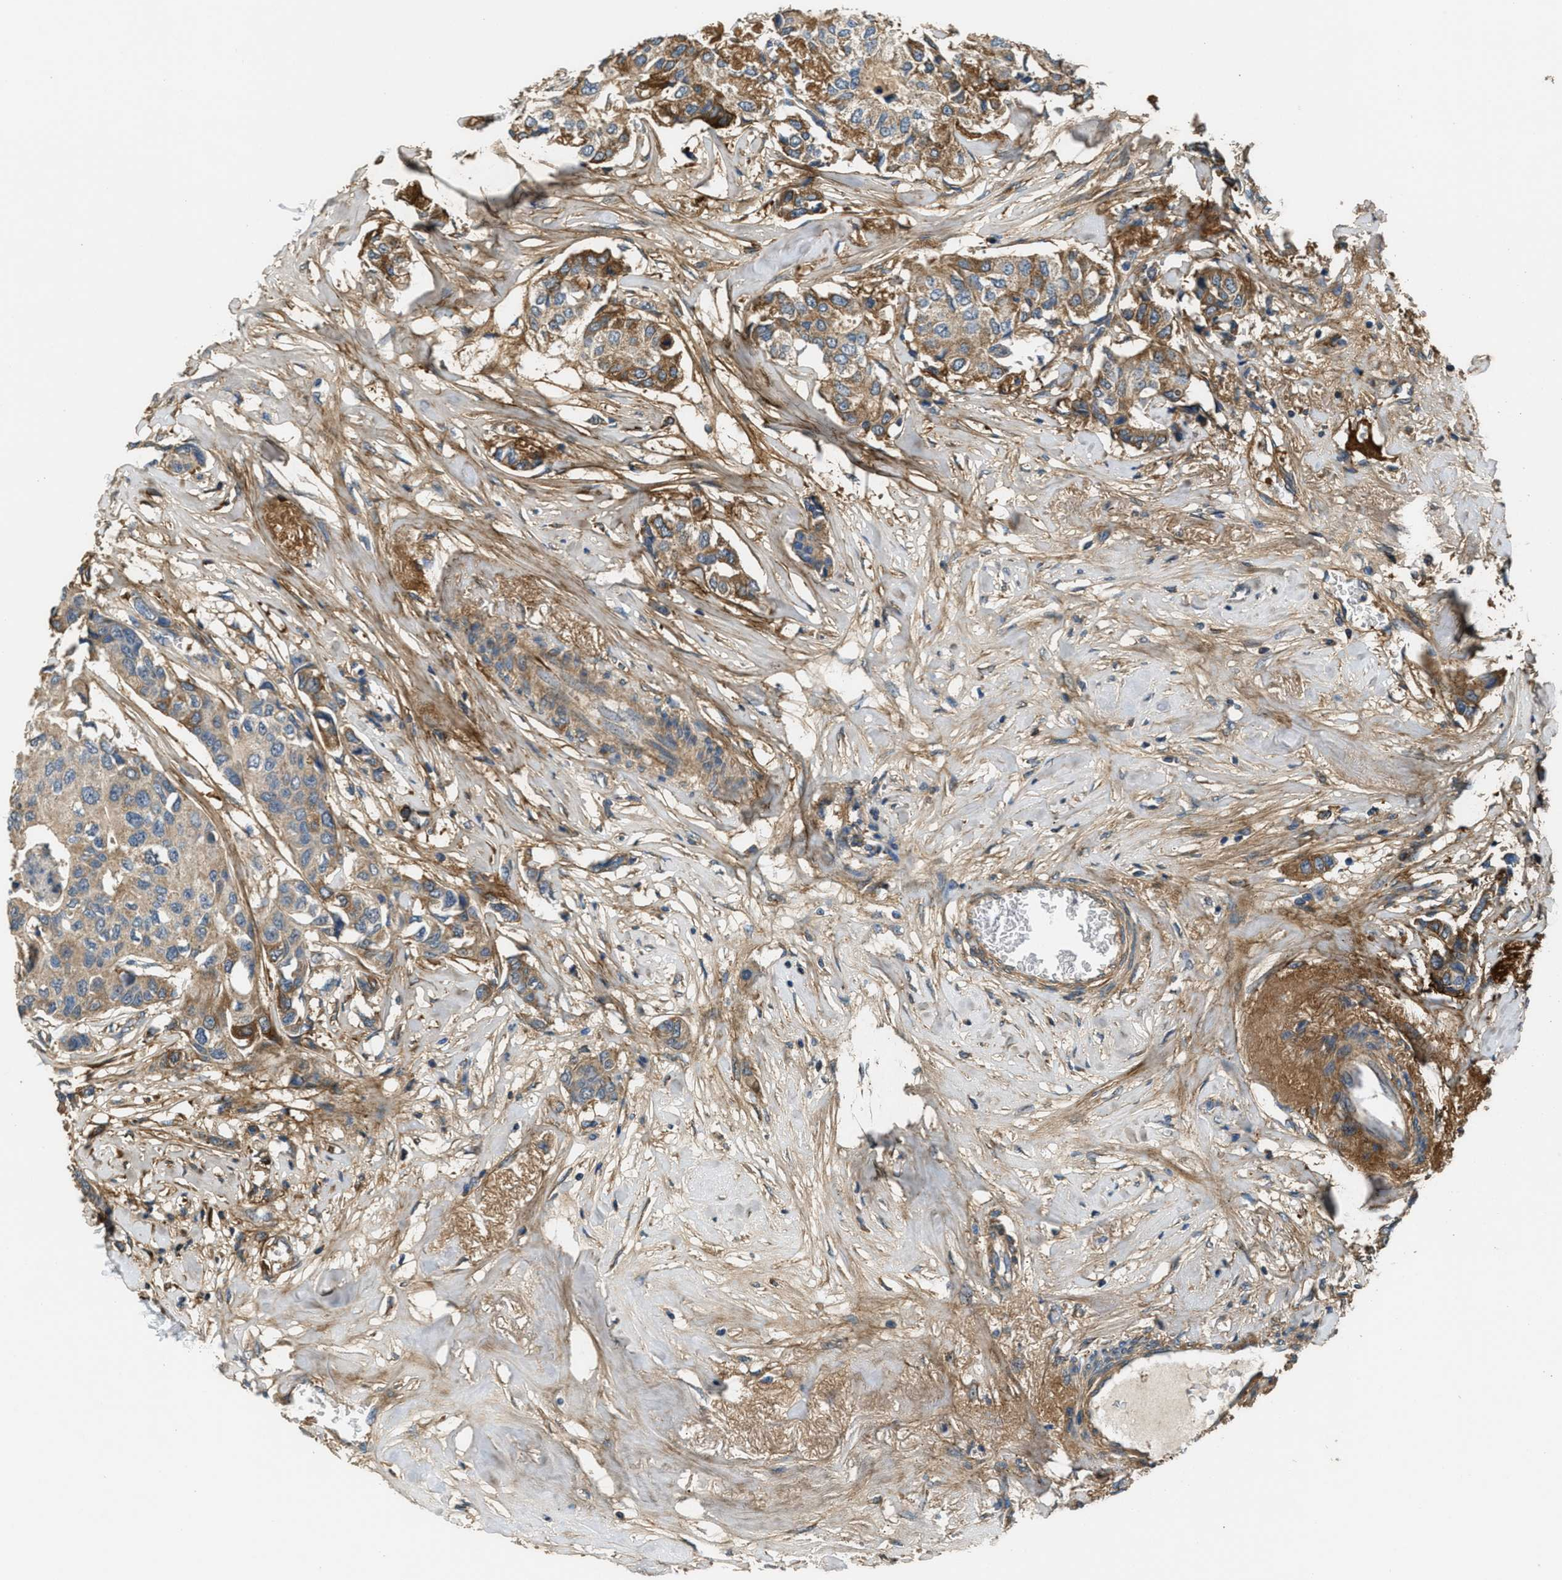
{"staining": {"intensity": "moderate", "quantity": ">75%", "location": "cytoplasmic/membranous"}, "tissue": "breast cancer", "cell_type": "Tumor cells", "image_type": "cancer", "snomed": [{"axis": "morphology", "description": "Duct carcinoma"}, {"axis": "topography", "description": "Breast"}], "caption": "Immunohistochemistry histopathology image of breast invasive ductal carcinoma stained for a protein (brown), which displays medium levels of moderate cytoplasmic/membranous positivity in approximately >75% of tumor cells.", "gene": "THBS2", "patient": {"sex": "female", "age": 80}}